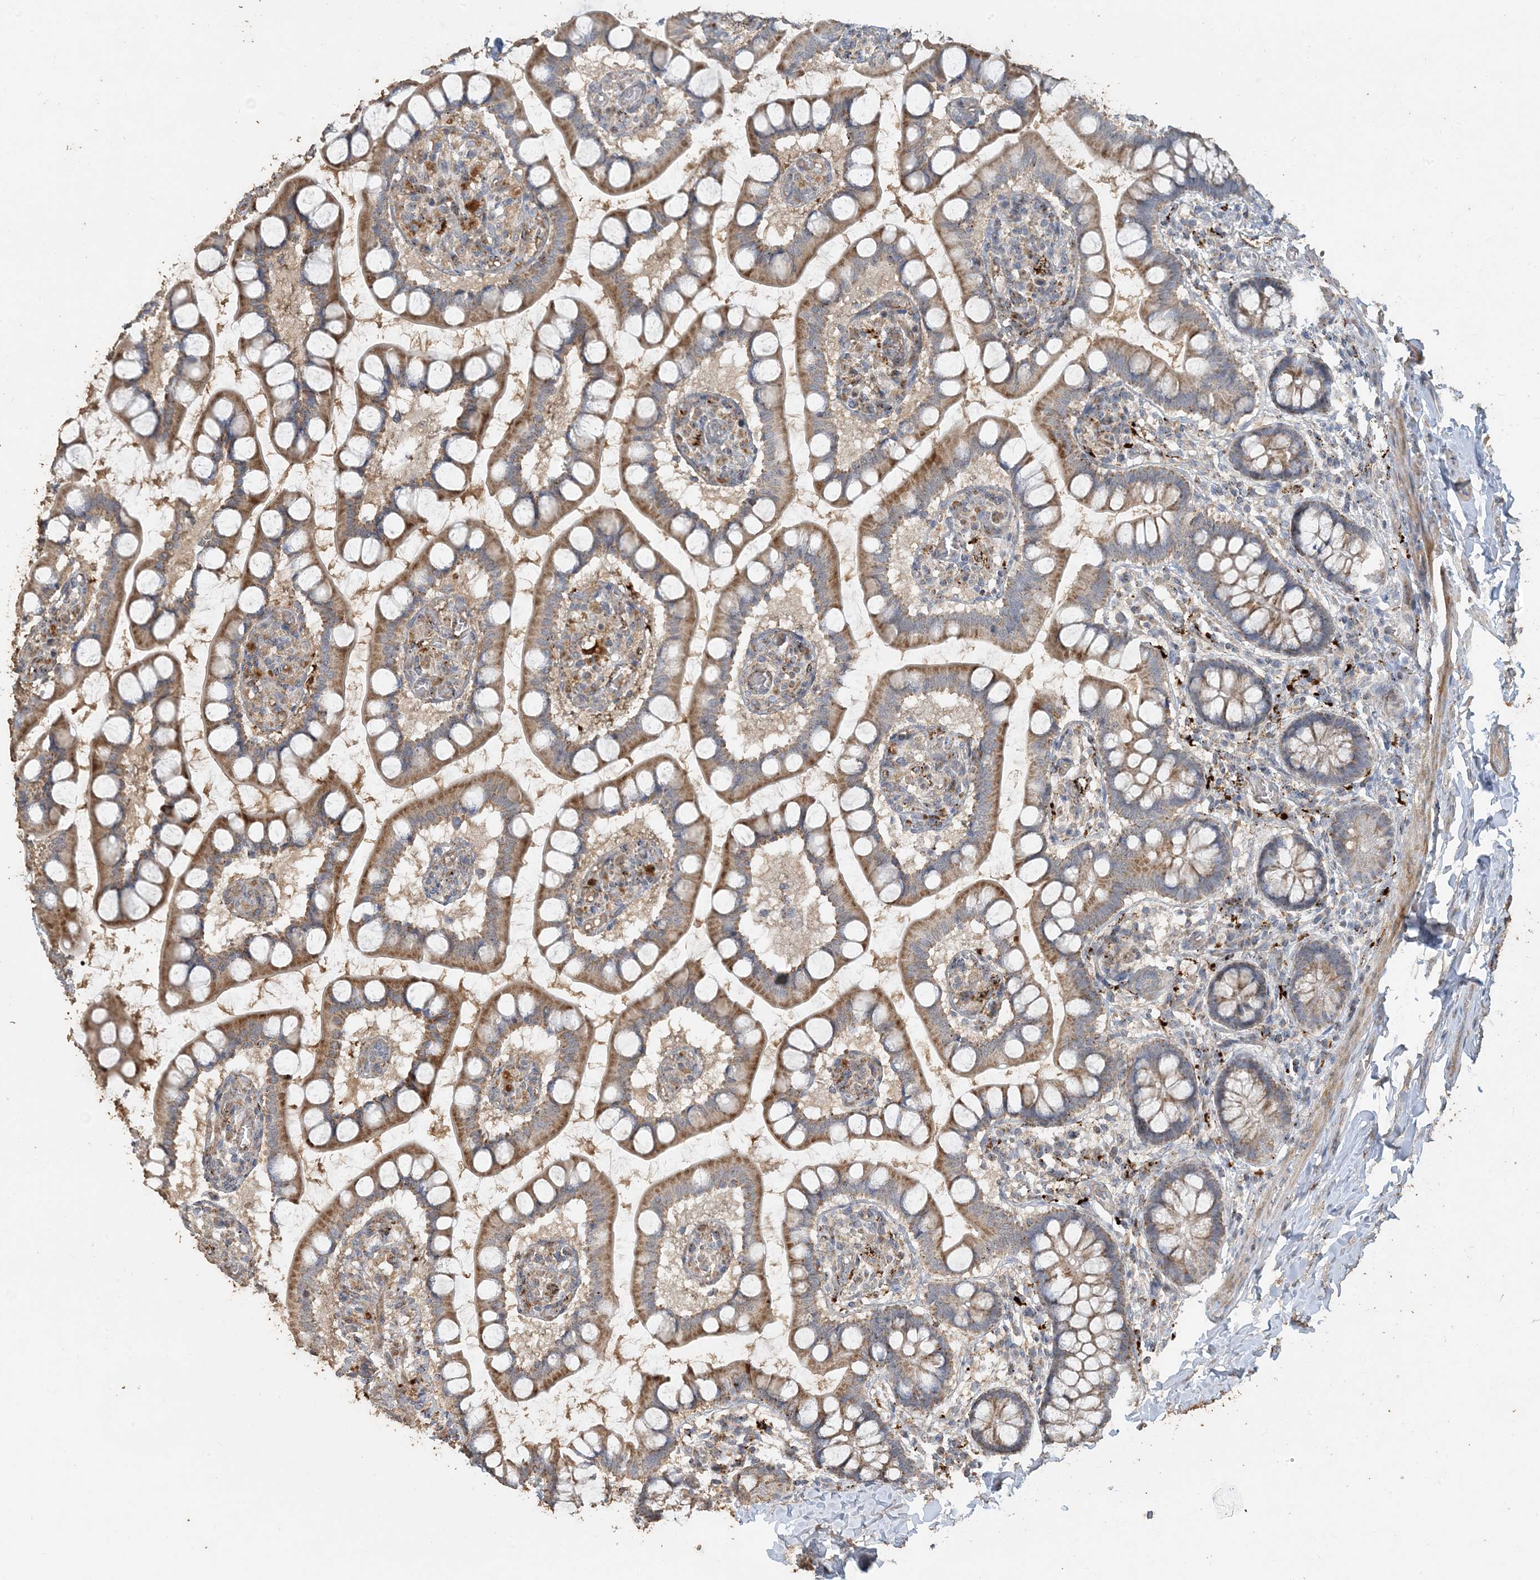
{"staining": {"intensity": "moderate", "quantity": ">75%", "location": "cytoplasmic/membranous"}, "tissue": "small intestine", "cell_type": "Glandular cells", "image_type": "normal", "snomed": [{"axis": "morphology", "description": "Normal tissue, NOS"}, {"axis": "topography", "description": "Small intestine"}], "caption": "A brown stain labels moderate cytoplasmic/membranous positivity of a protein in glandular cells of benign small intestine. (DAB (3,3'-diaminobenzidine) = brown stain, brightfield microscopy at high magnification).", "gene": "SFMBT2", "patient": {"sex": "male", "age": 52}}